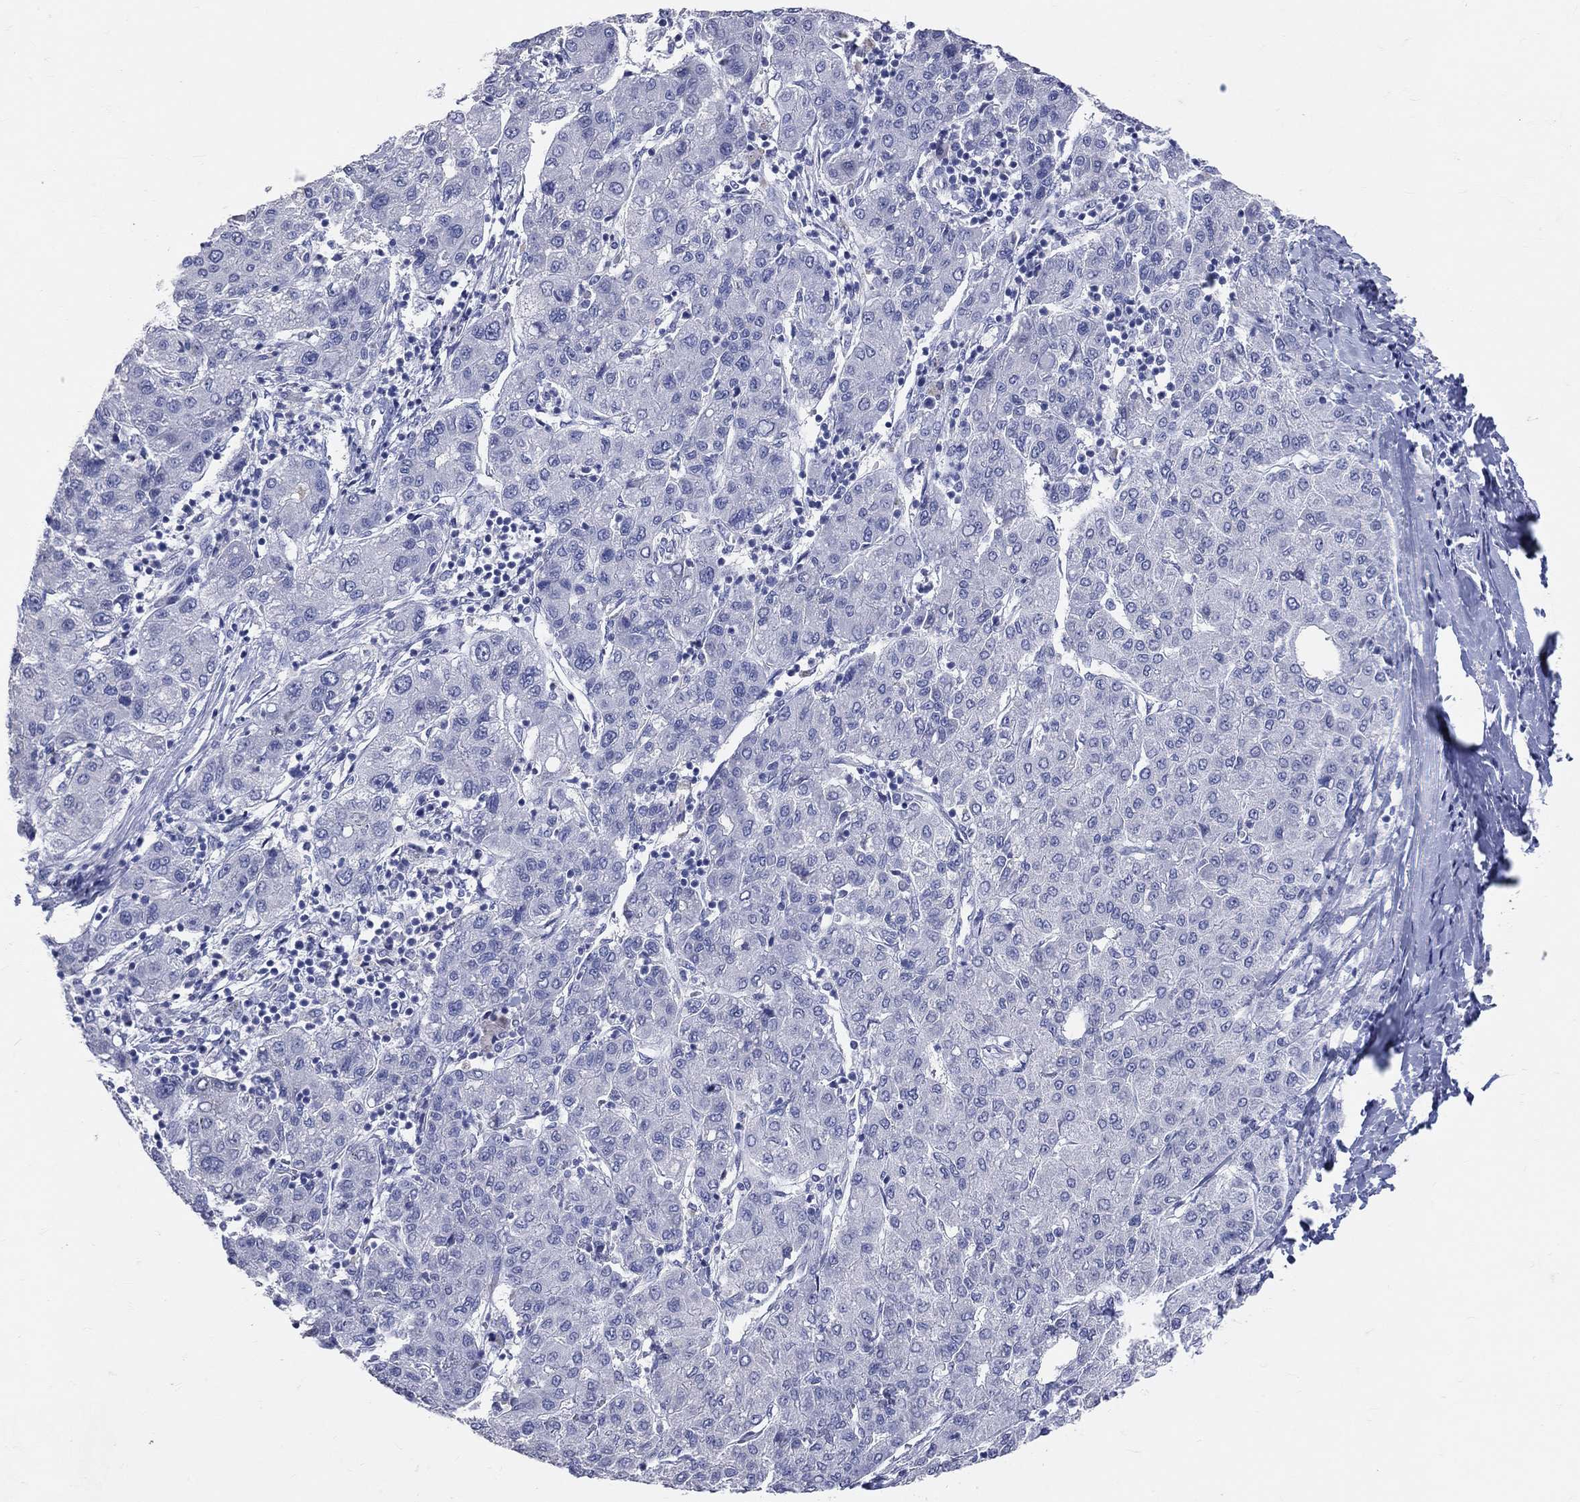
{"staining": {"intensity": "negative", "quantity": "none", "location": "none"}, "tissue": "liver cancer", "cell_type": "Tumor cells", "image_type": "cancer", "snomed": [{"axis": "morphology", "description": "Carcinoma, Hepatocellular, NOS"}, {"axis": "topography", "description": "Liver"}], "caption": "A micrograph of liver cancer stained for a protein displays no brown staining in tumor cells.", "gene": "LAT", "patient": {"sex": "male", "age": 65}}